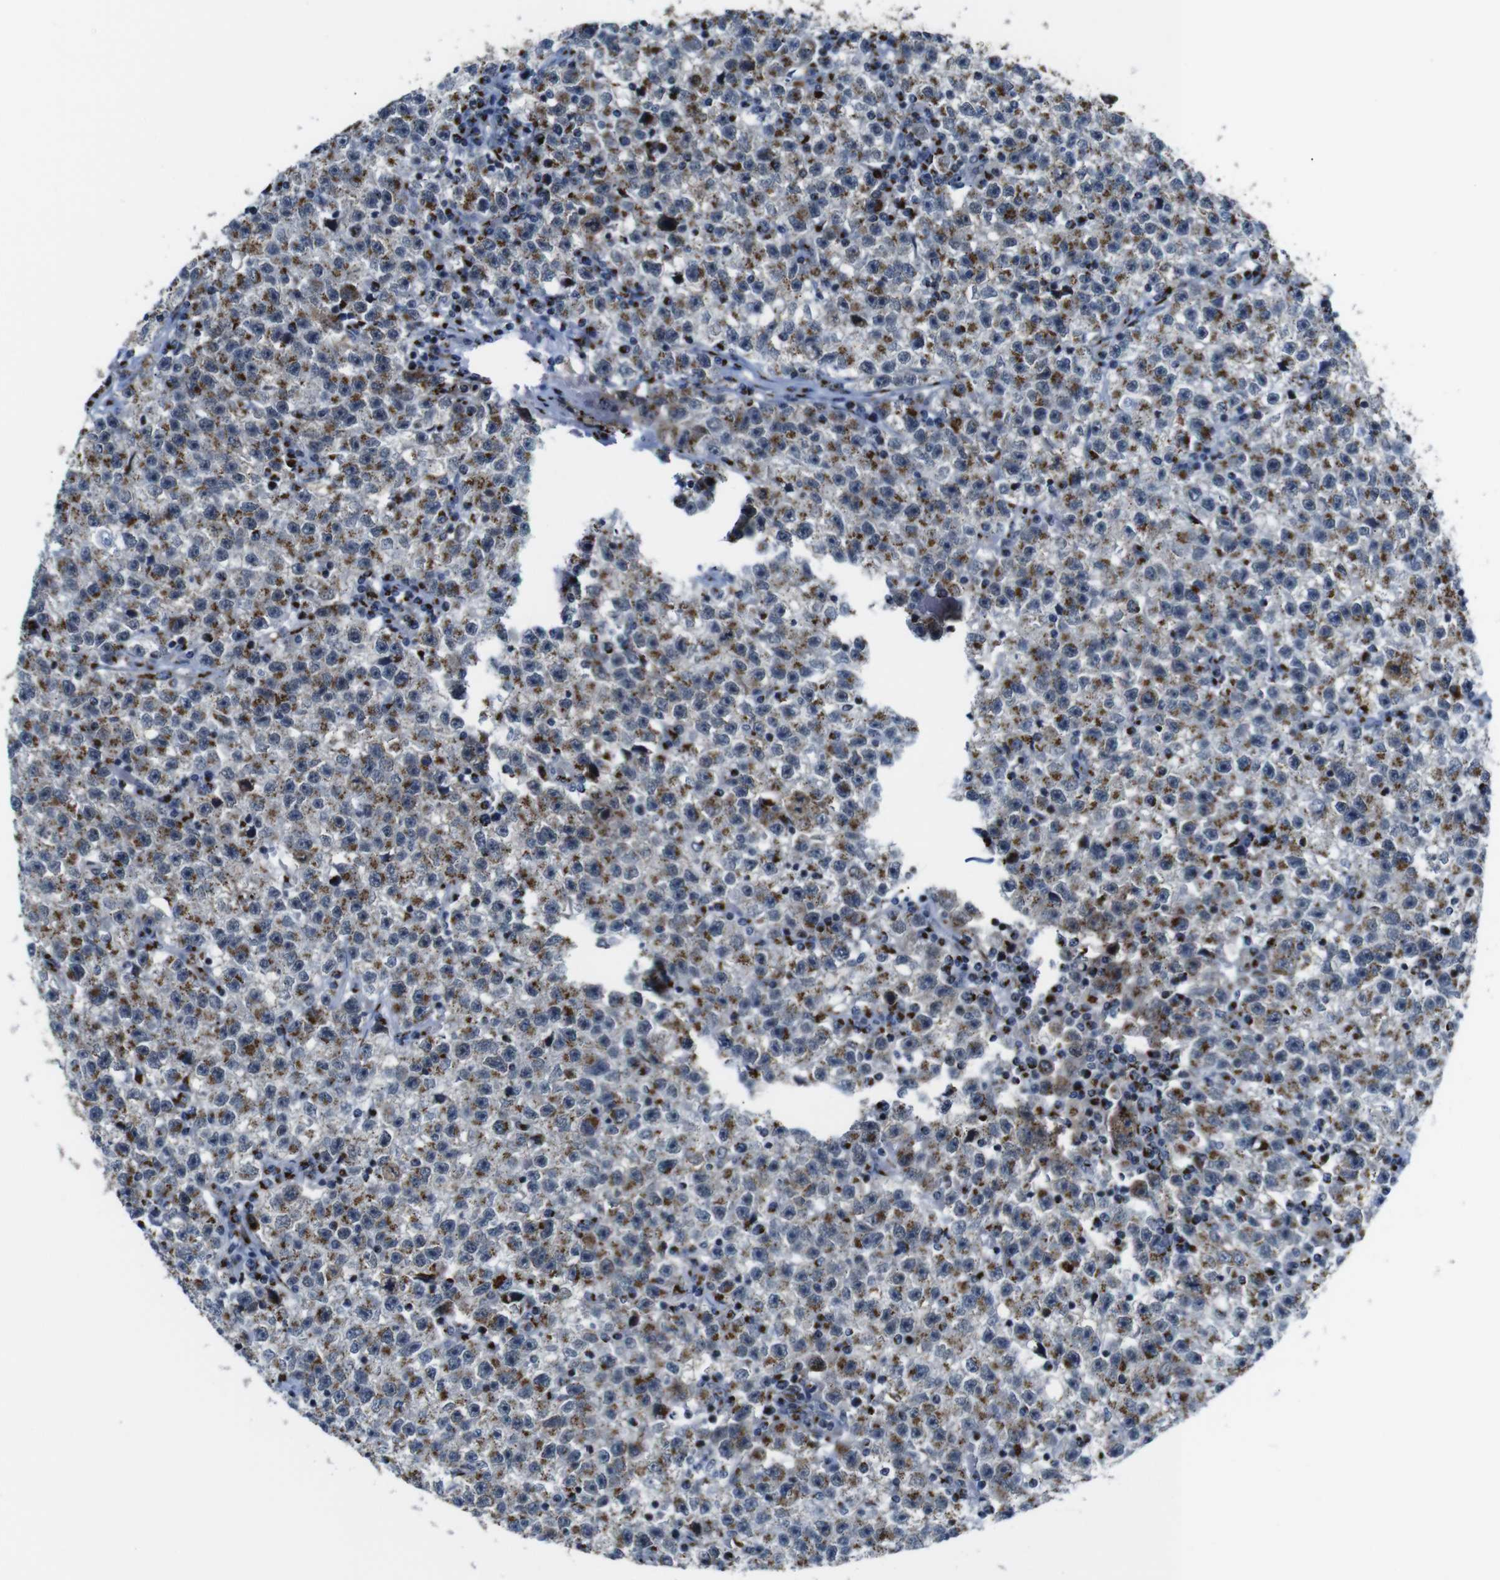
{"staining": {"intensity": "moderate", "quantity": ">75%", "location": "cytoplasmic/membranous"}, "tissue": "testis cancer", "cell_type": "Tumor cells", "image_type": "cancer", "snomed": [{"axis": "morphology", "description": "Seminoma, NOS"}, {"axis": "topography", "description": "Testis"}], "caption": "Protein staining exhibits moderate cytoplasmic/membranous staining in about >75% of tumor cells in testis seminoma.", "gene": "TGOLN2", "patient": {"sex": "male", "age": 22}}